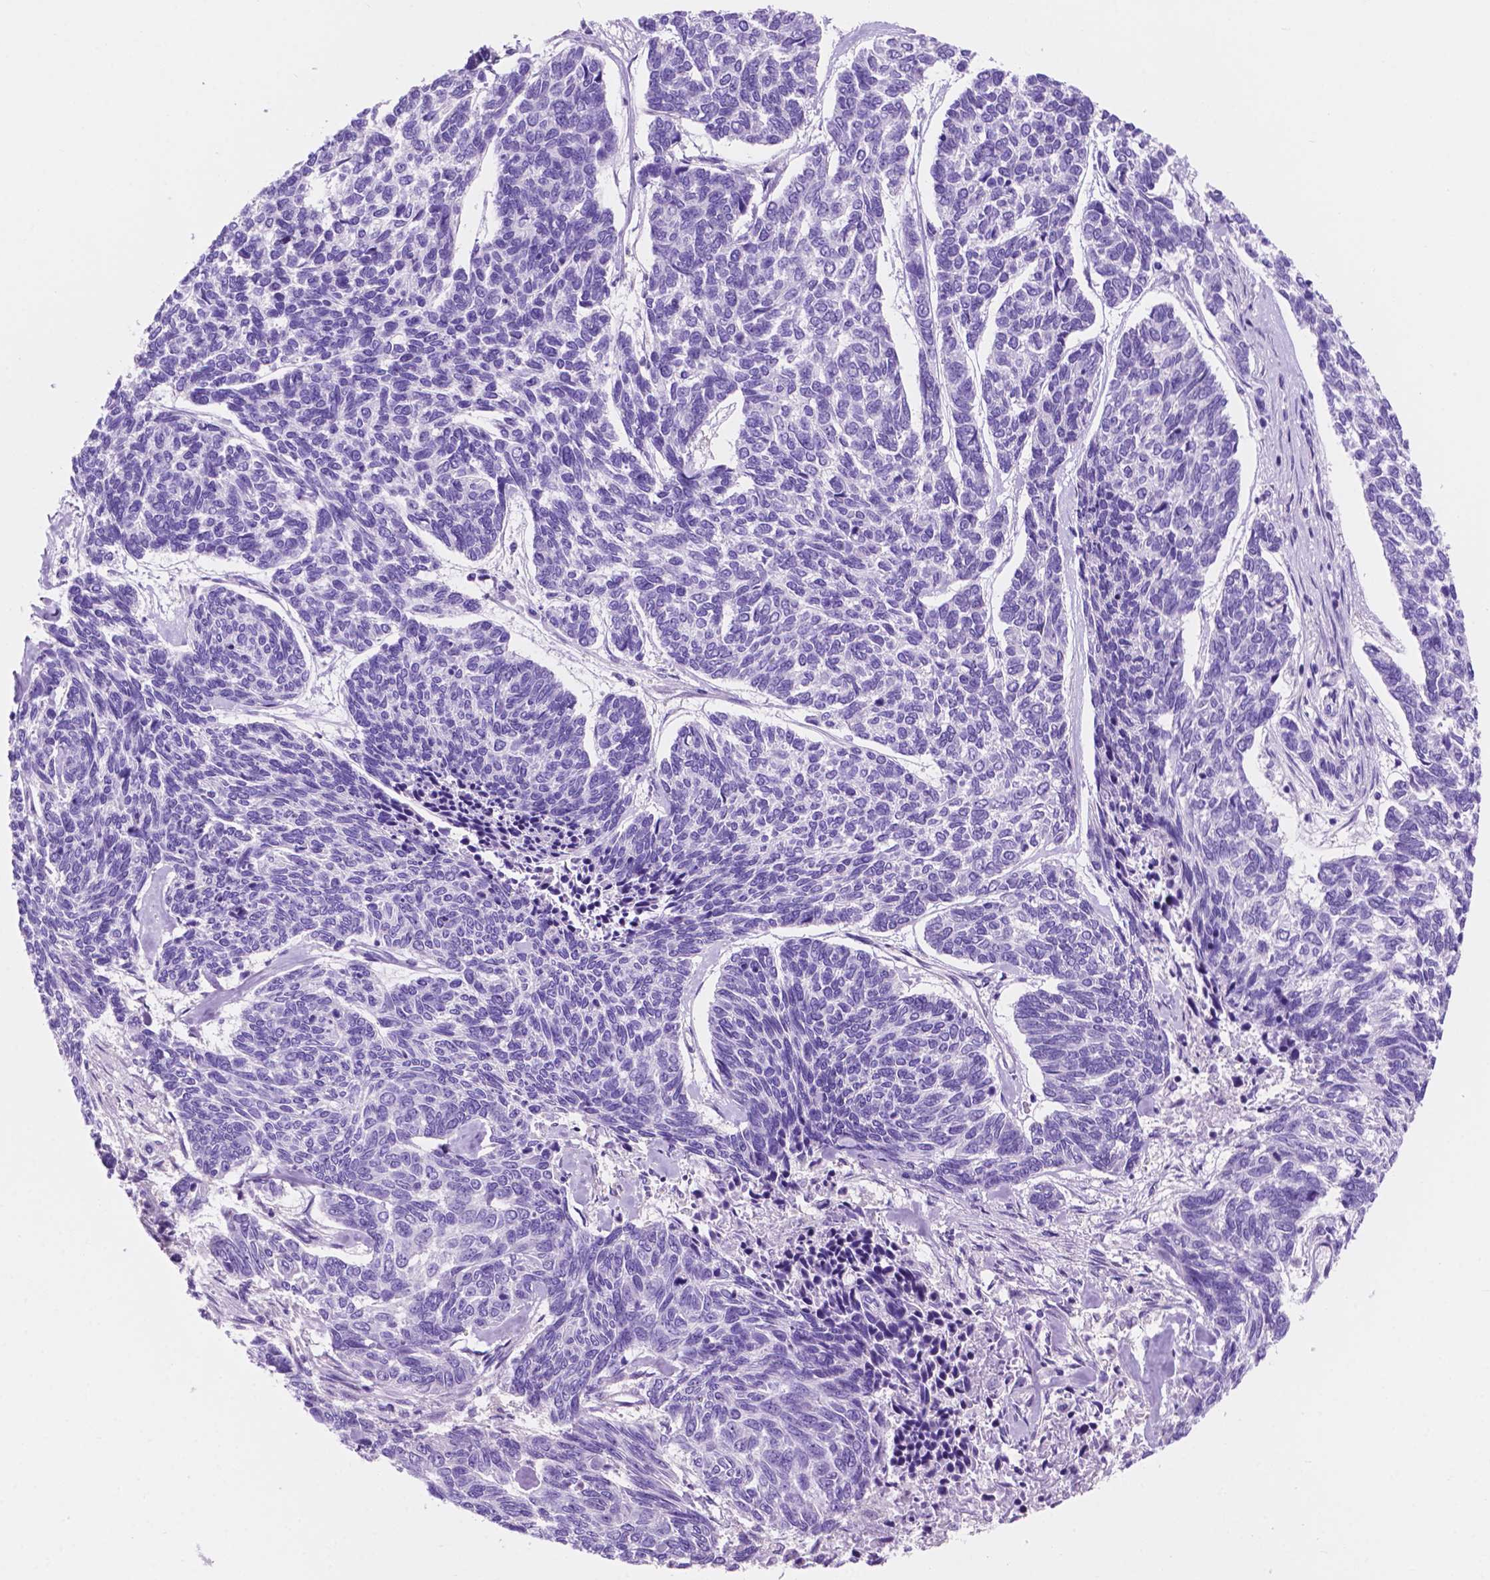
{"staining": {"intensity": "negative", "quantity": "none", "location": "none"}, "tissue": "skin cancer", "cell_type": "Tumor cells", "image_type": "cancer", "snomed": [{"axis": "morphology", "description": "Basal cell carcinoma"}, {"axis": "topography", "description": "Skin"}], "caption": "Immunohistochemistry of skin basal cell carcinoma exhibits no expression in tumor cells.", "gene": "IGFN1", "patient": {"sex": "female", "age": 65}}